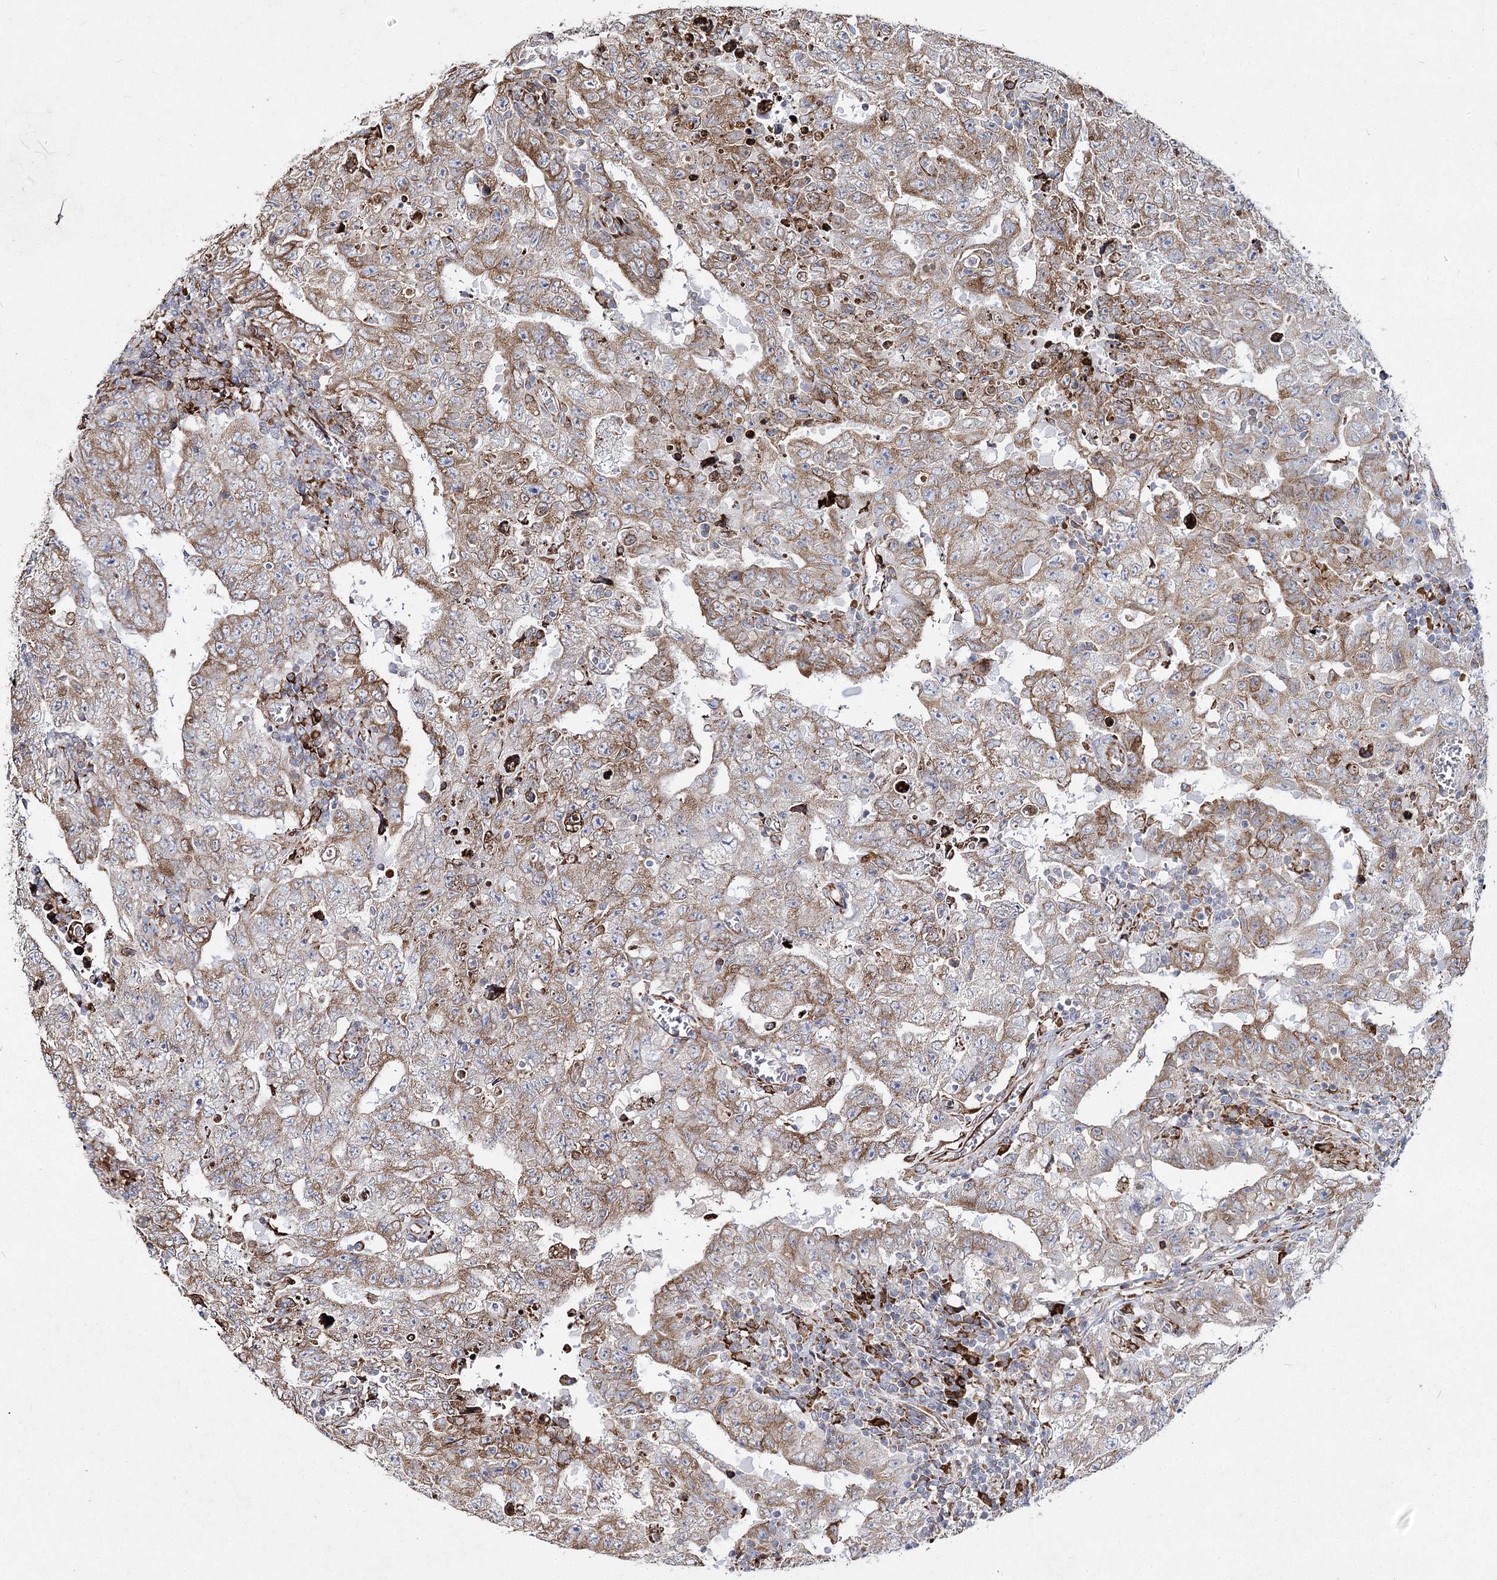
{"staining": {"intensity": "moderate", "quantity": ">75%", "location": "cytoplasmic/membranous"}, "tissue": "testis cancer", "cell_type": "Tumor cells", "image_type": "cancer", "snomed": [{"axis": "morphology", "description": "Carcinoma, Embryonal, NOS"}, {"axis": "topography", "description": "Testis"}], "caption": "Immunohistochemistry (IHC) staining of embryonal carcinoma (testis), which displays medium levels of moderate cytoplasmic/membranous positivity in about >75% of tumor cells indicating moderate cytoplasmic/membranous protein positivity. The staining was performed using DAB (3,3'-diaminobenzidine) (brown) for protein detection and nuclei were counterstained in hematoxylin (blue).", "gene": "NHLRC2", "patient": {"sex": "male", "age": 26}}